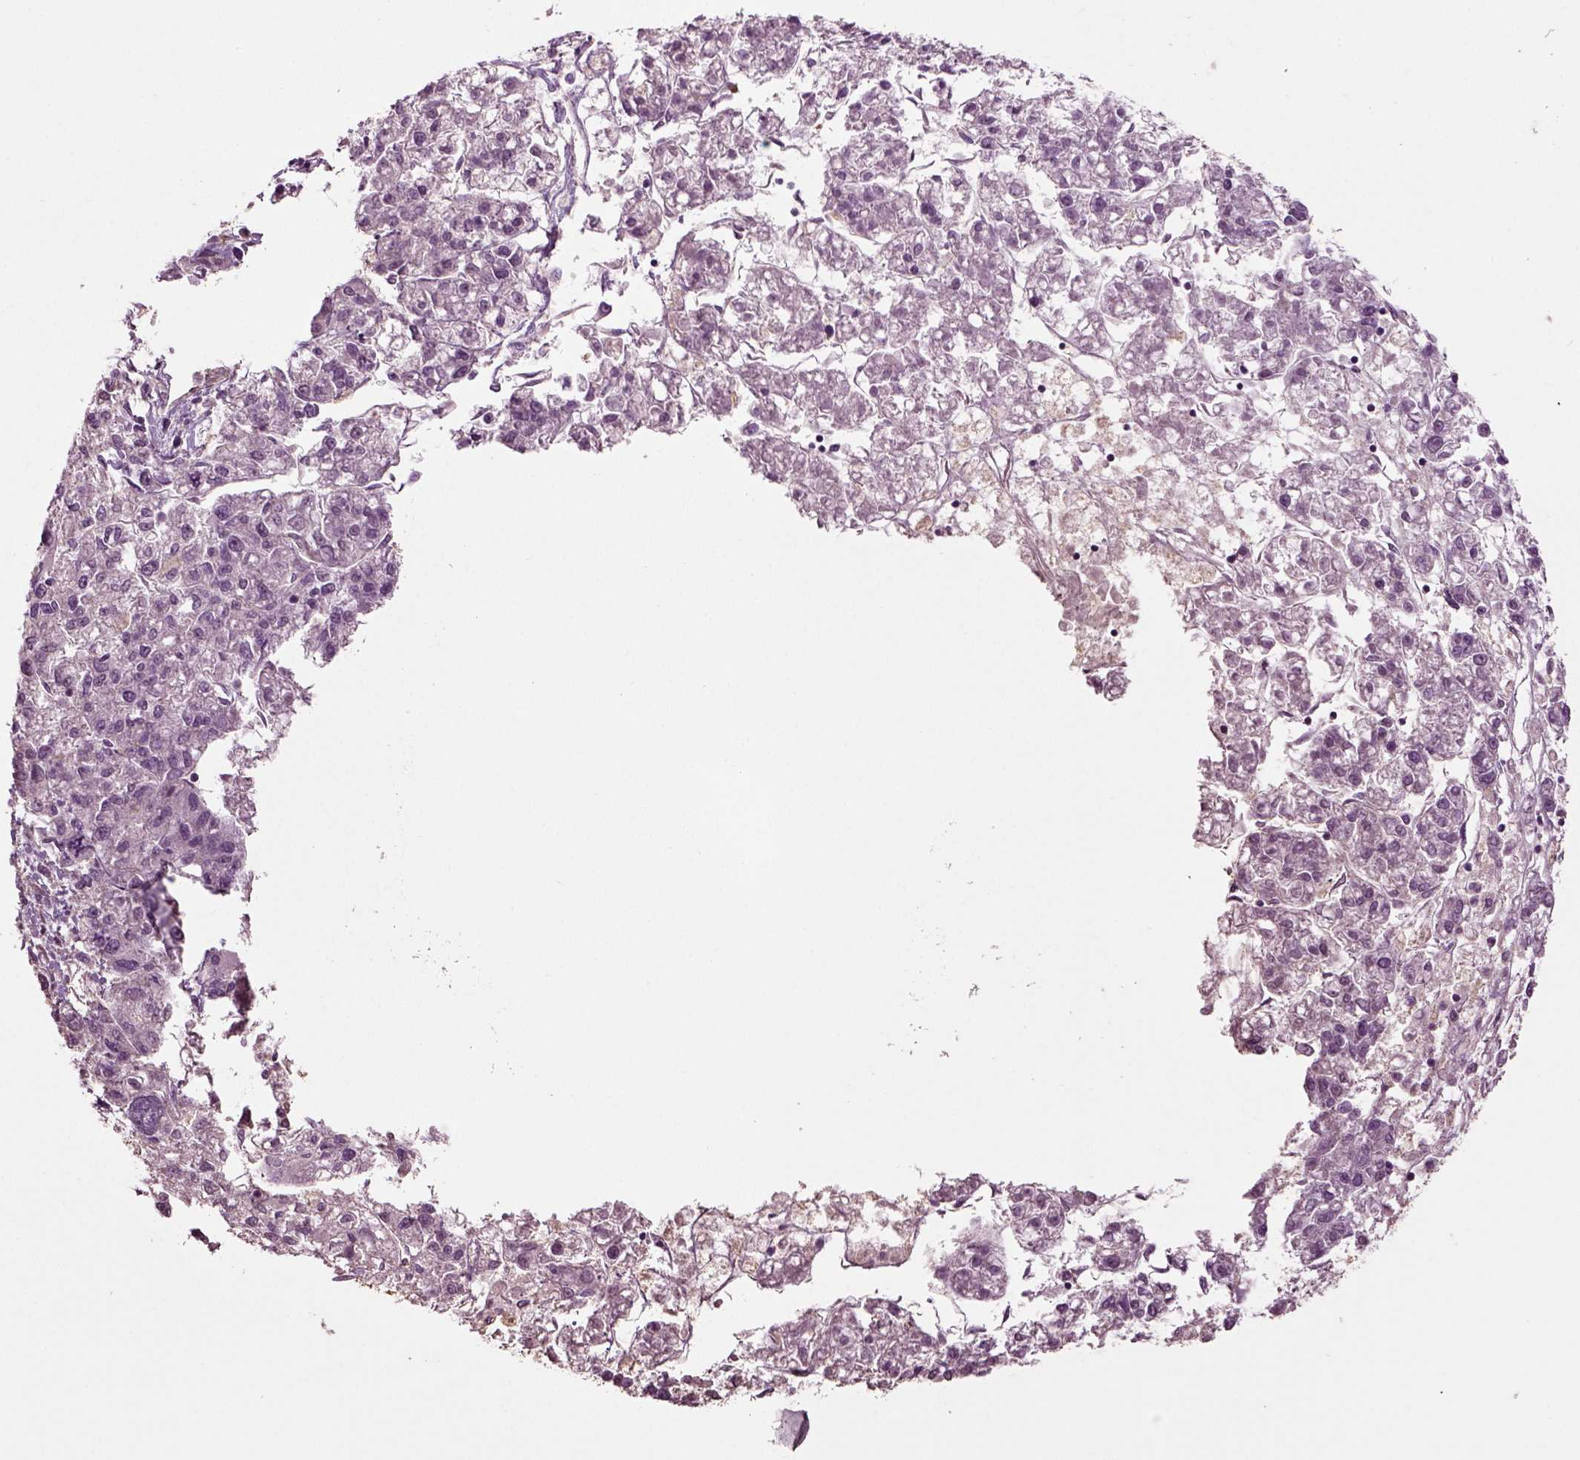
{"staining": {"intensity": "negative", "quantity": "none", "location": "none"}, "tissue": "liver cancer", "cell_type": "Tumor cells", "image_type": "cancer", "snomed": [{"axis": "morphology", "description": "Carcinoma, Hepatocellular, NOS"}, {"axis": "topography", "description": "Liver"}], "caption": "Protein analysis of liver cancer (hepatocellular carcinoma) demonstrates no significant expression in tumor cells. (Stains: DAB IHC with hematoxylin counter stain, Microscopy: brightfield microscopy at high magnification).", "gene": "DEFB118", "patient": {"sex": "male", "age": 56}}